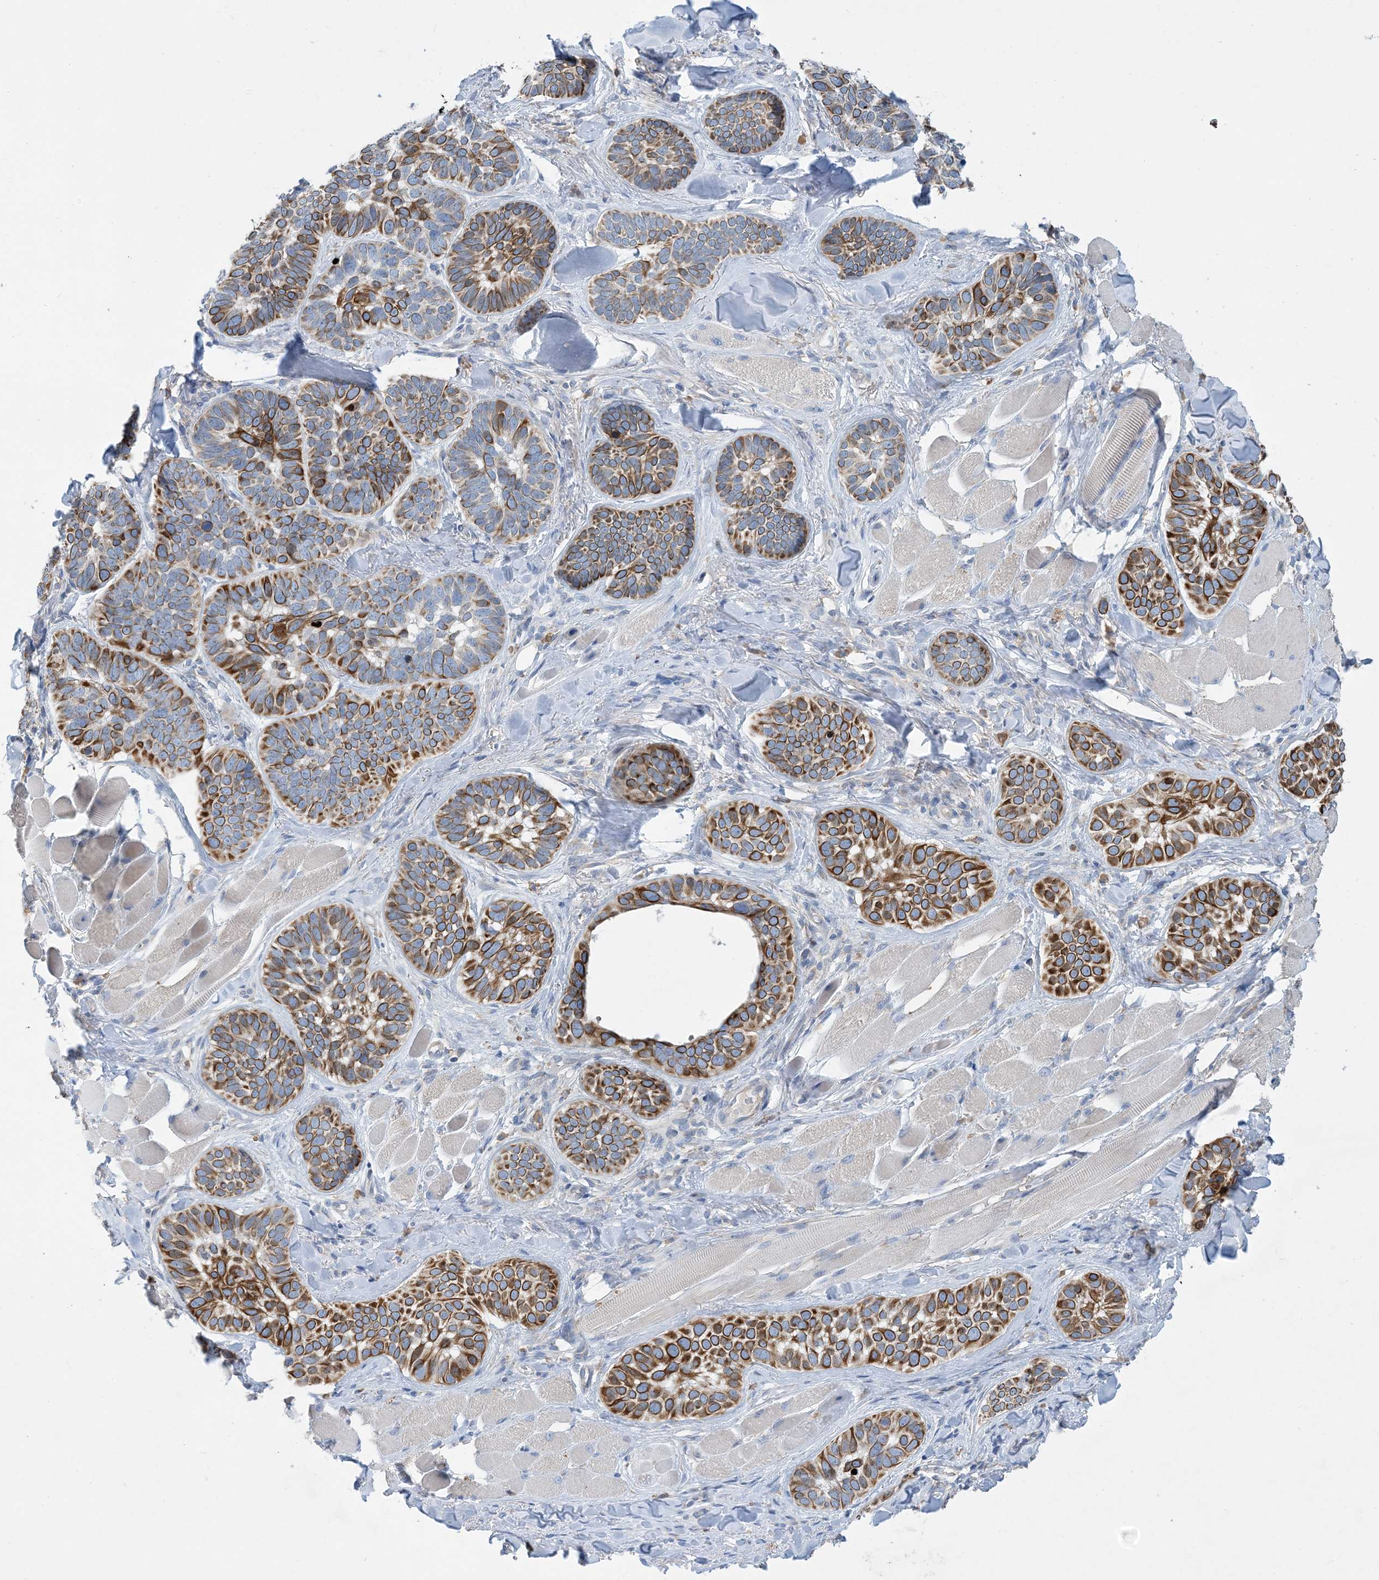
{"staining": {"intensity": "strong", "quantity": ">75%", "location": "cytoplasmic/membranous"}, "tissue": "skin cancer", "cell_type": "Tumor cells", "image_type": "cancer", "snomed": [{"axis": "morphology", "description": "Basal cell carcinoma"}, {"axis": "topography", "description": "Skin"}], "caption": "Immunohistochemical staining of basal cell carcinoma (skin) exhibits strong cytoplasmic/membranous protein staining in approximately >75% of tumor cells.", "gene": "ZCCHC18", "patient": {"sex": "male", "age": 62}}